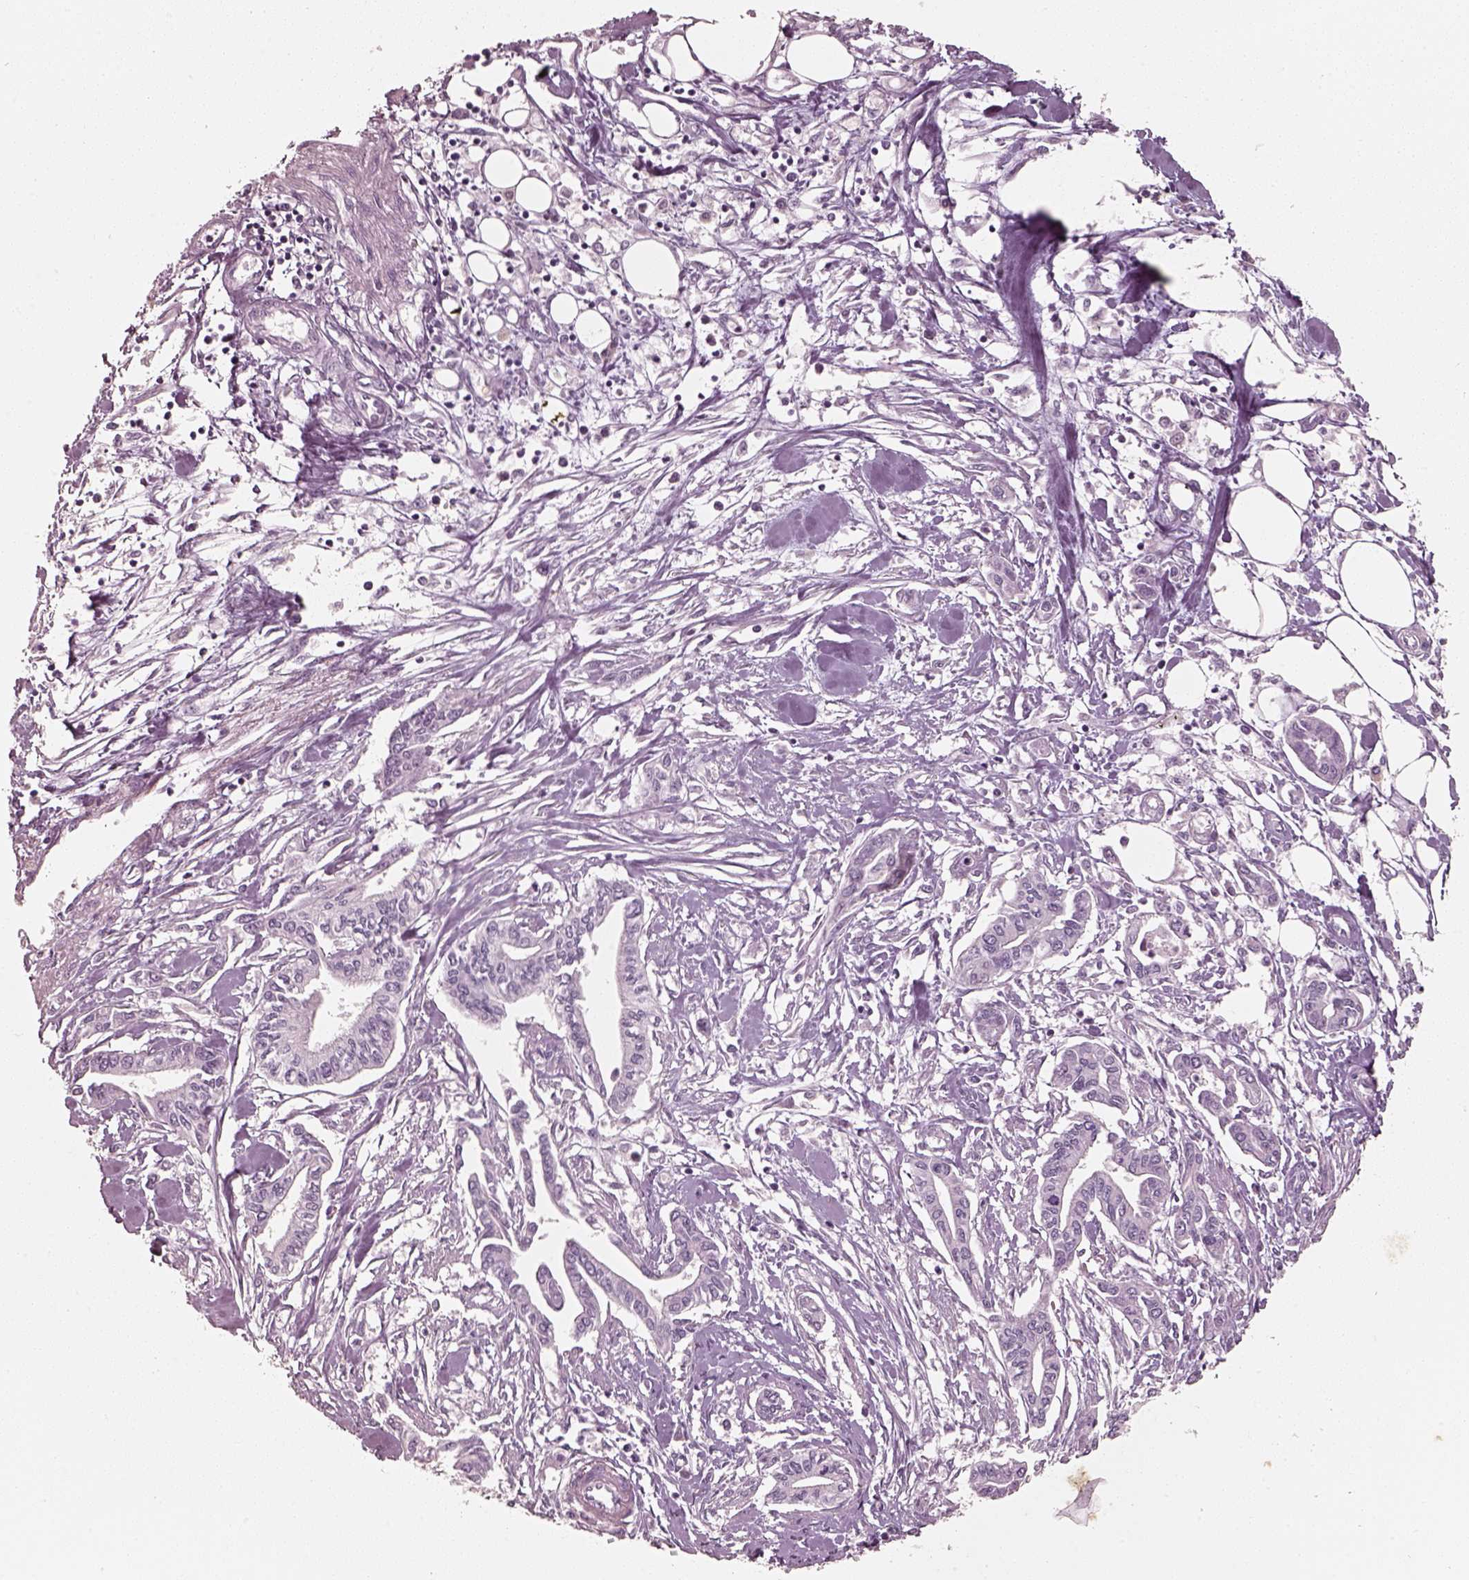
{"staining": {"intensity": "negative", "quantity": "none", "location": "none"}, "tissue": "pancreatic cancer", "cell_type": "Tumor cells", "image_type": "cancer", "snomed": [{"axis": "morphology", "description": "Adenocarcinoma, NOS"}, {"axis": "topography", "description": "Pancreas"}], "caption": "Pancreatic cancer (adenocarcinoma) was stained to show a protein in brown. There is no significant staining in tumor cells.", "gene": "R3HDML", "patient": {"sex": "male", "age": 60}}